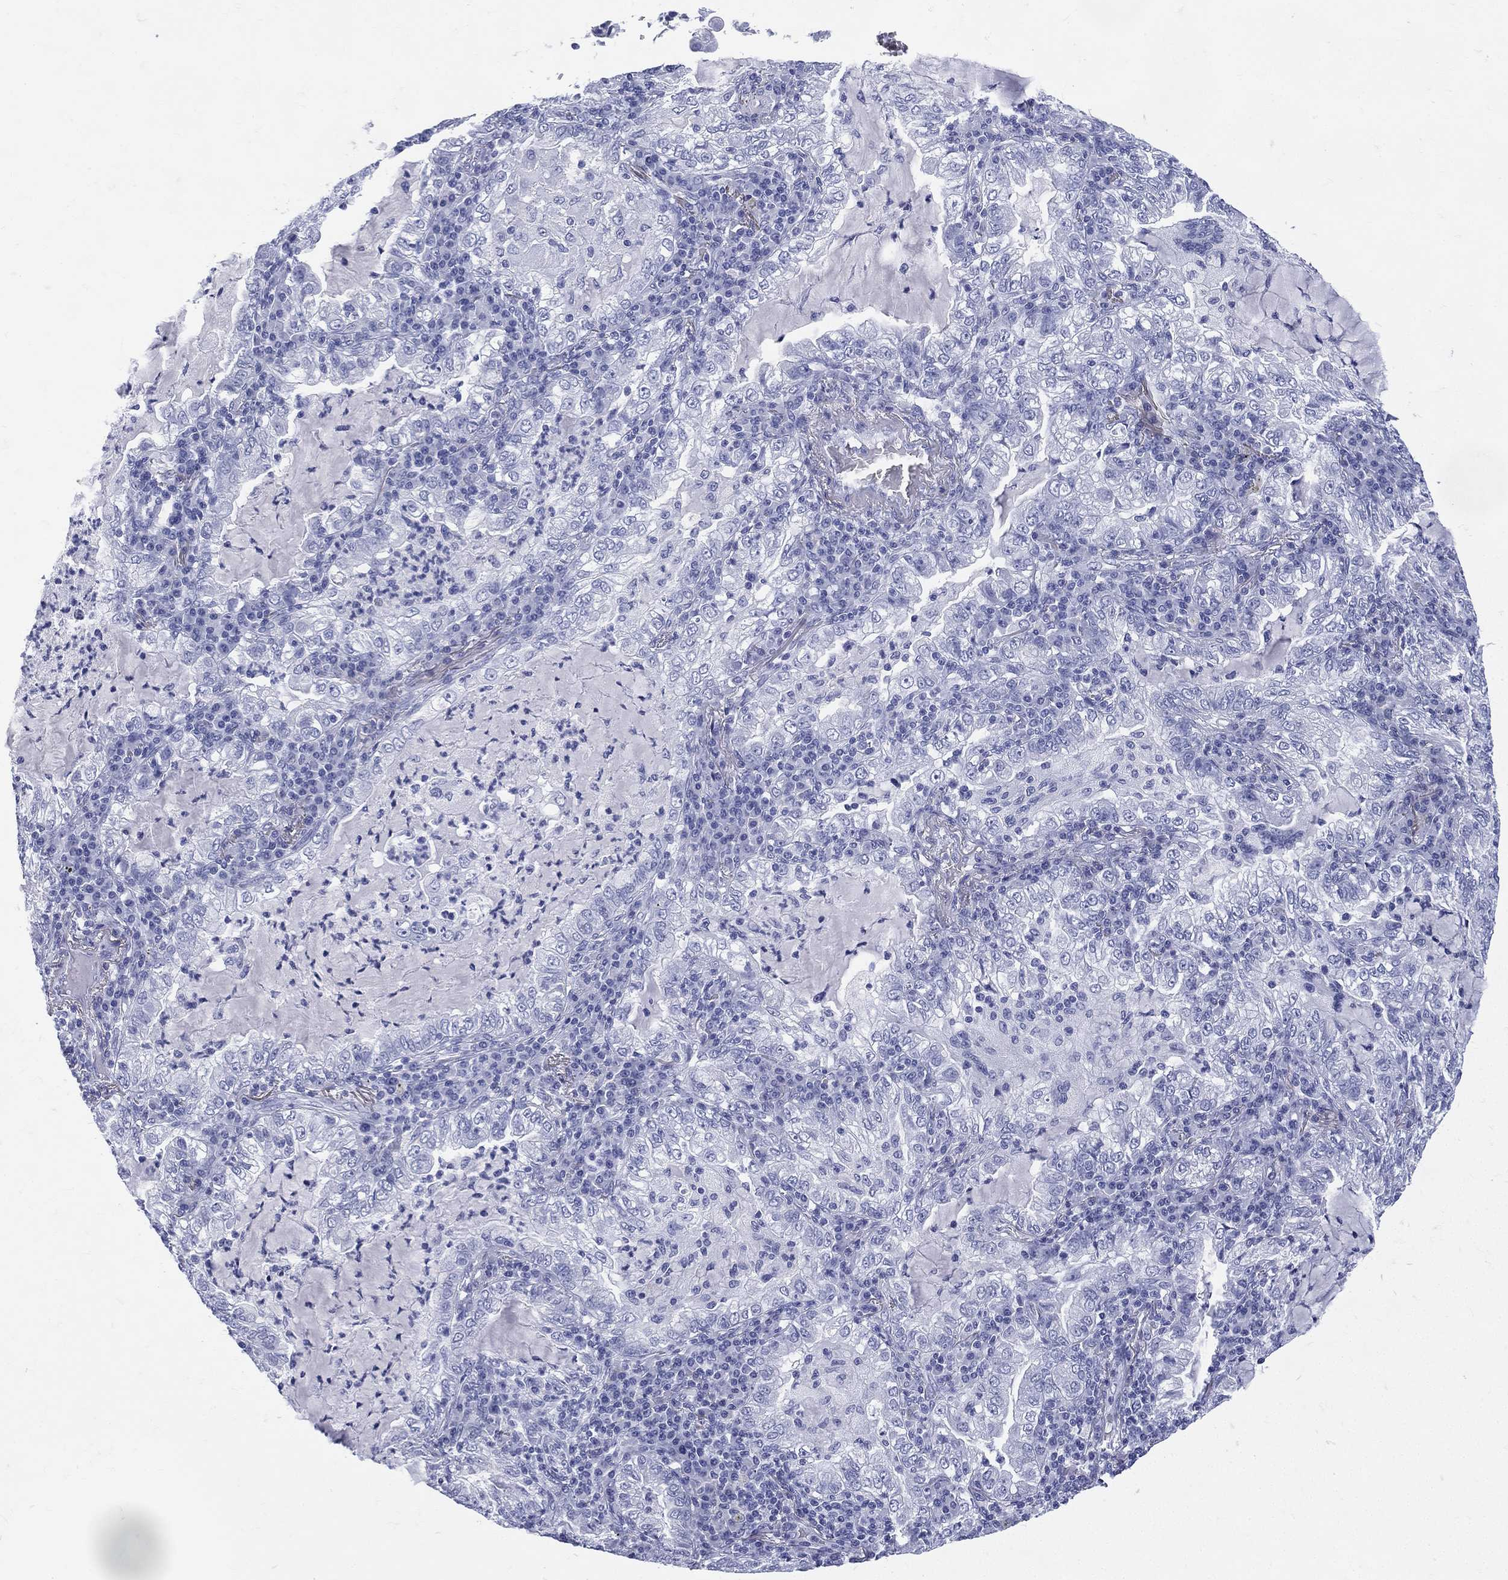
{"staining": {"intensity": "negative", "quantity": "none", "location": "none"}, "tissue": "lung cancer", "cell_type": "Tumor cells", "image_type": "cancer", "snomed": [{"axis": "morphology", "description": "Adenocarcinoma, NOS"}, {"axis": "topography", "description": "Lung"}], "caption": "Adenocarcinoma (lung) was stained to show a protein in brown. There is no significant positivity in tumor cells.", "gene": "ETNPPL", "patient": {"sex": "female", "age": 73}}